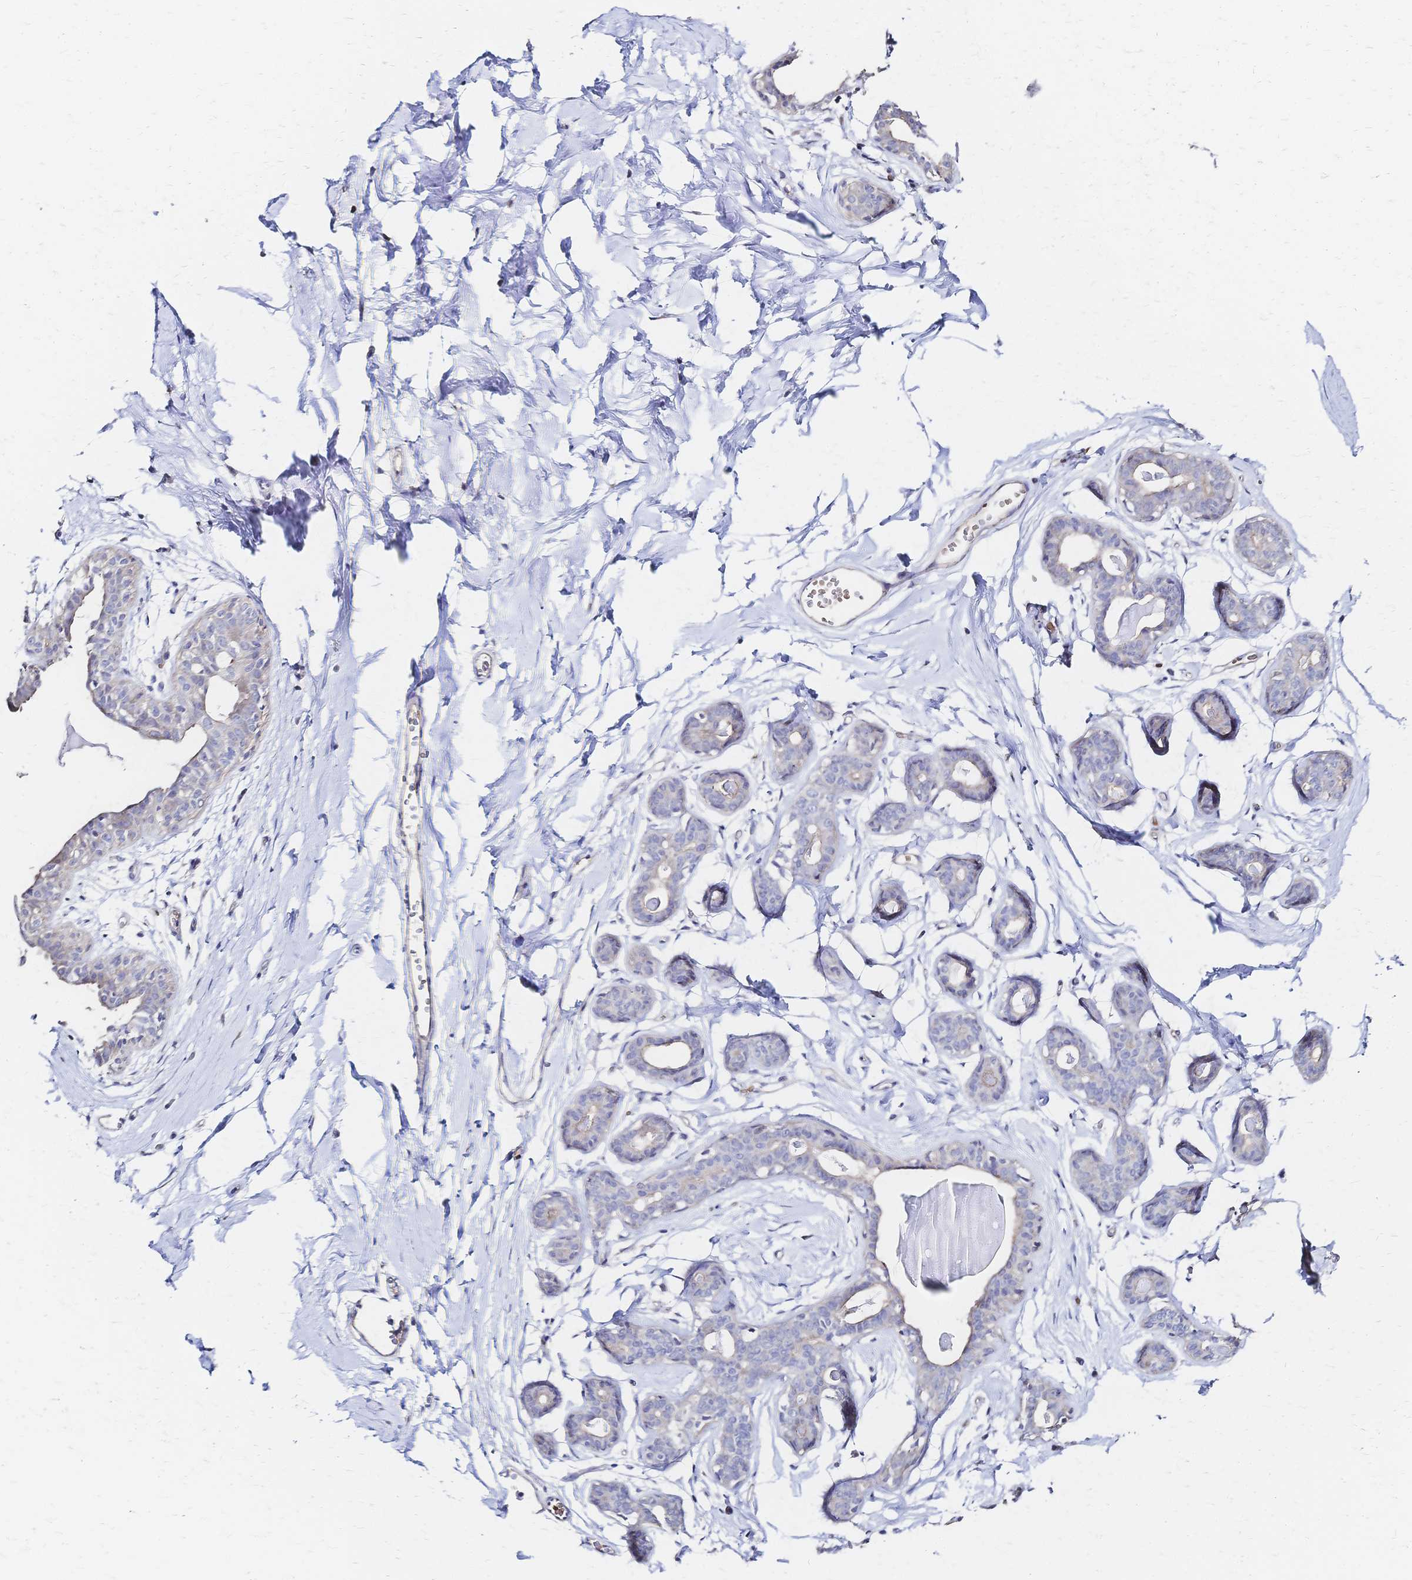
{"staining": {"intensity": "negative", "quantity": "none", "location": "none"}, "tissue": "breast", "cell_type": "Adipocytes", "image_type": "normal", "snomed": [{"axis": "morphology", "description": "Normal tissue, NOS"}, {"axis": "topography", "description": "Breast"}], "caption": "An image of breast stained for a protein displays no brown staining in adipocytes.", "gene": "SLC5A1", "patient": {"sex": "female", "age": 45}}